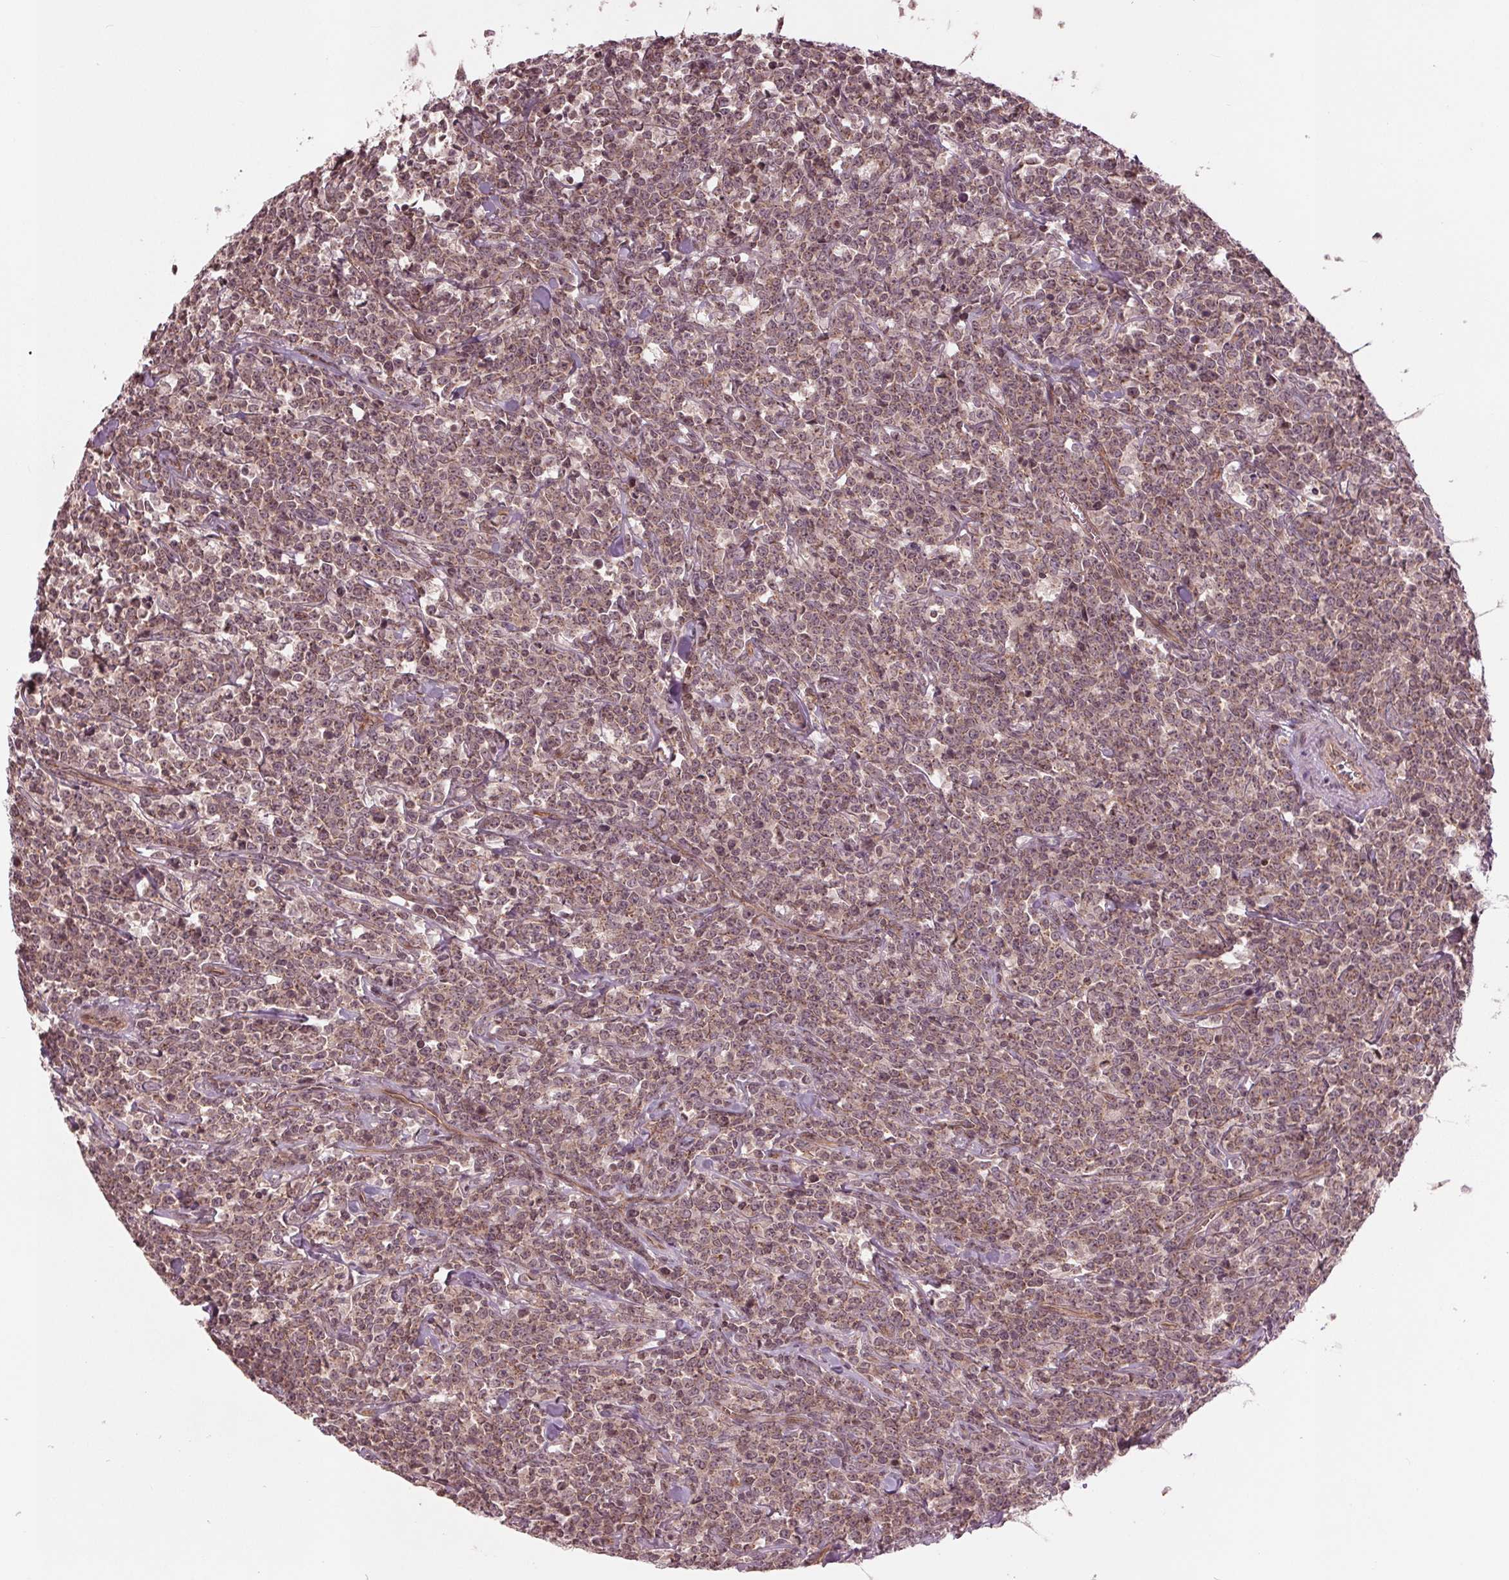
{"staining": {"intensity": "weak", "quantity": "<25%", "location": "nuclear"}, "tissue": "lymphoma", "cell_type": "Tumor cells", "image_type": "cancer", "snomed": [{"axis": "morphology", "description": "Malignant lymphoma, non-Hodgkin's type, High grade"}, {"axis": "topography", "description": "Small intestine"}], "caption": "A histopathology image of lymphoma stained for a protein displays no brown staining in tumor cells. Brightfield microscopy of immunohistochemistry stained with DAB (brown) and hematoxylin (blue), captured at high magnification.", "gene": "BTBD1", "patient": {"sex": "female", "age": 56}}